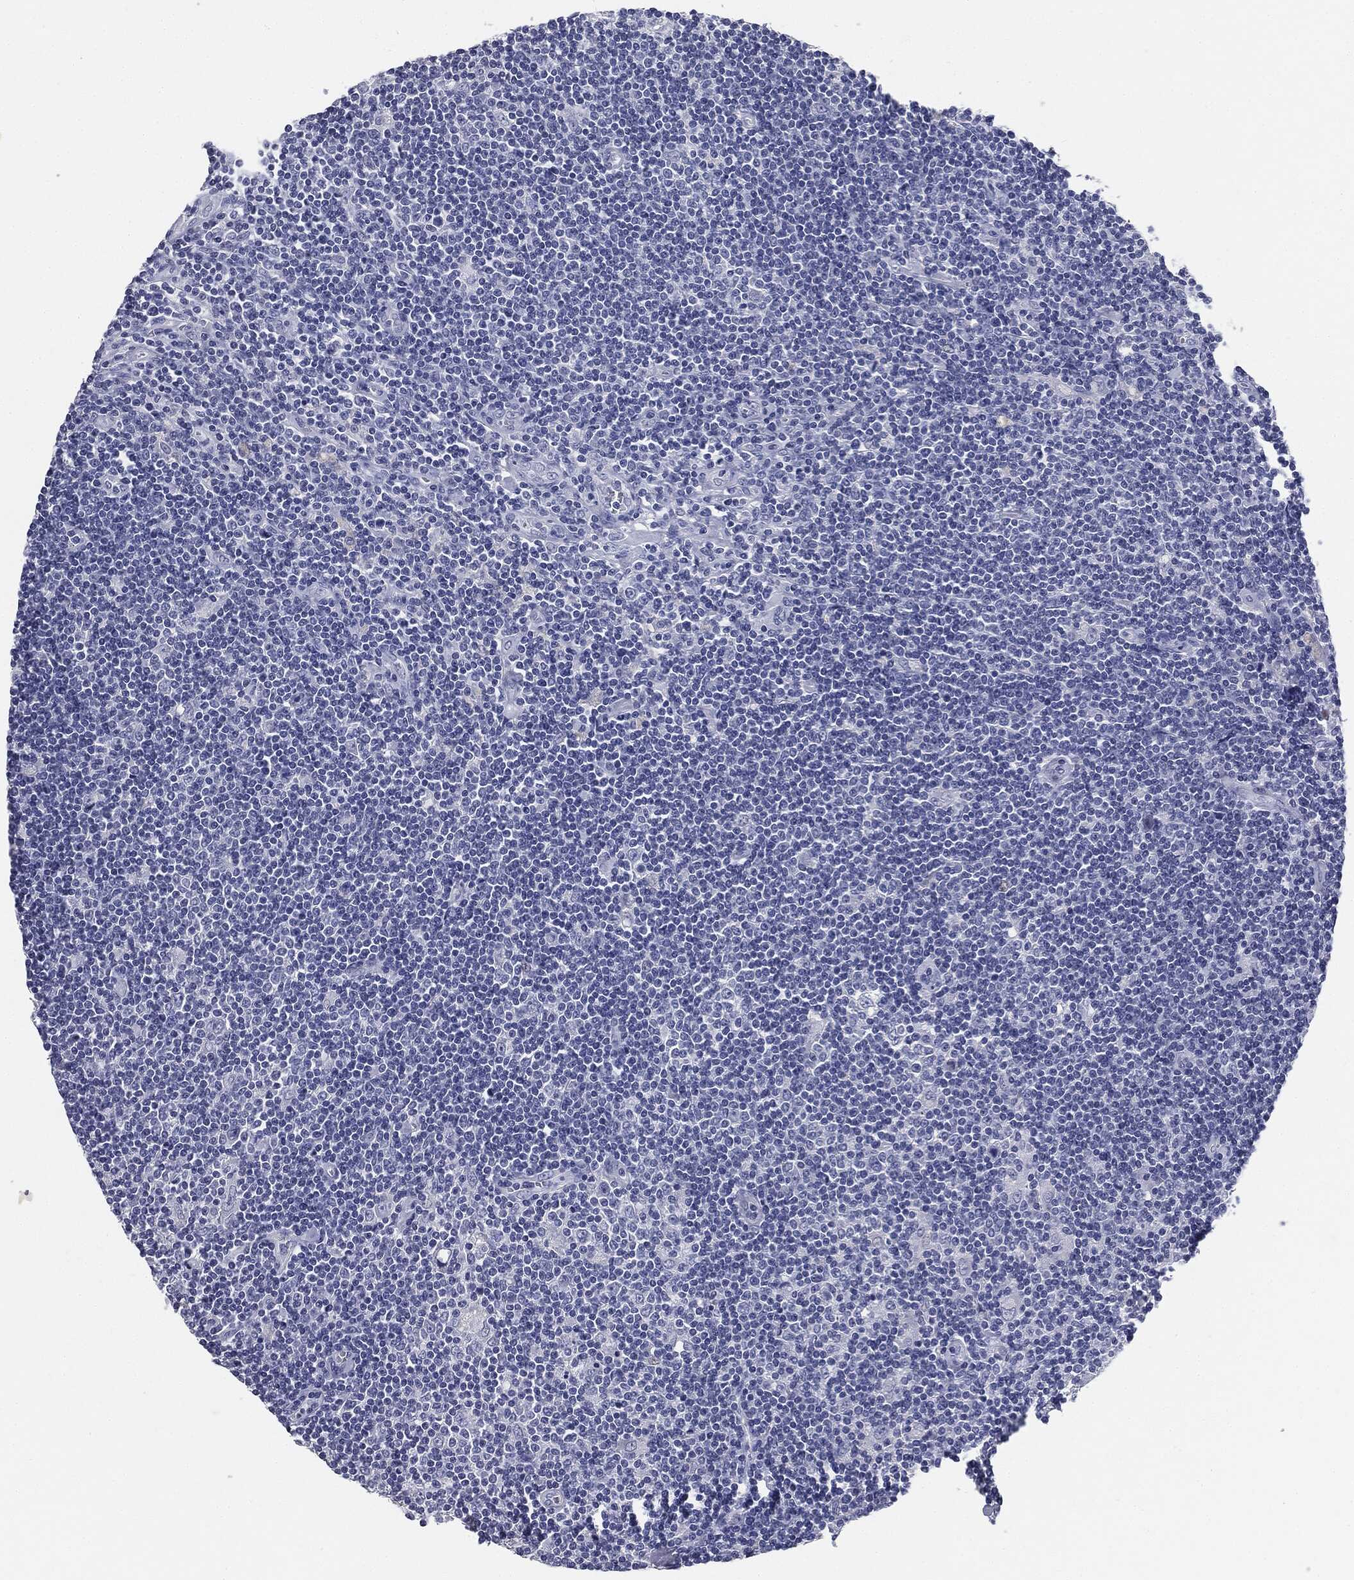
{"staining": {"intensity": "negative", "quantity": "none", "location": "none"}, "tissue": "lymphoma", "cell_type": "Tumor cells", "image_type": "cancer", "snomed": [{"axis": "morphology", "description": "Hodgkin's disease, NOS"}, {"axis": "topography", "description": "Lymph node"}], "caption": "High magnification brightfield microscopy of Hodgkin's disease stained with DAB (brown) and counterstained with hematoxylin (blue): tumor cells show no significant staining. (Immunohistochemistry (ihc), brightfield microscopy, high magnification).", "gene": "AFP", "patient": {"sex": "male", "age": 40}}